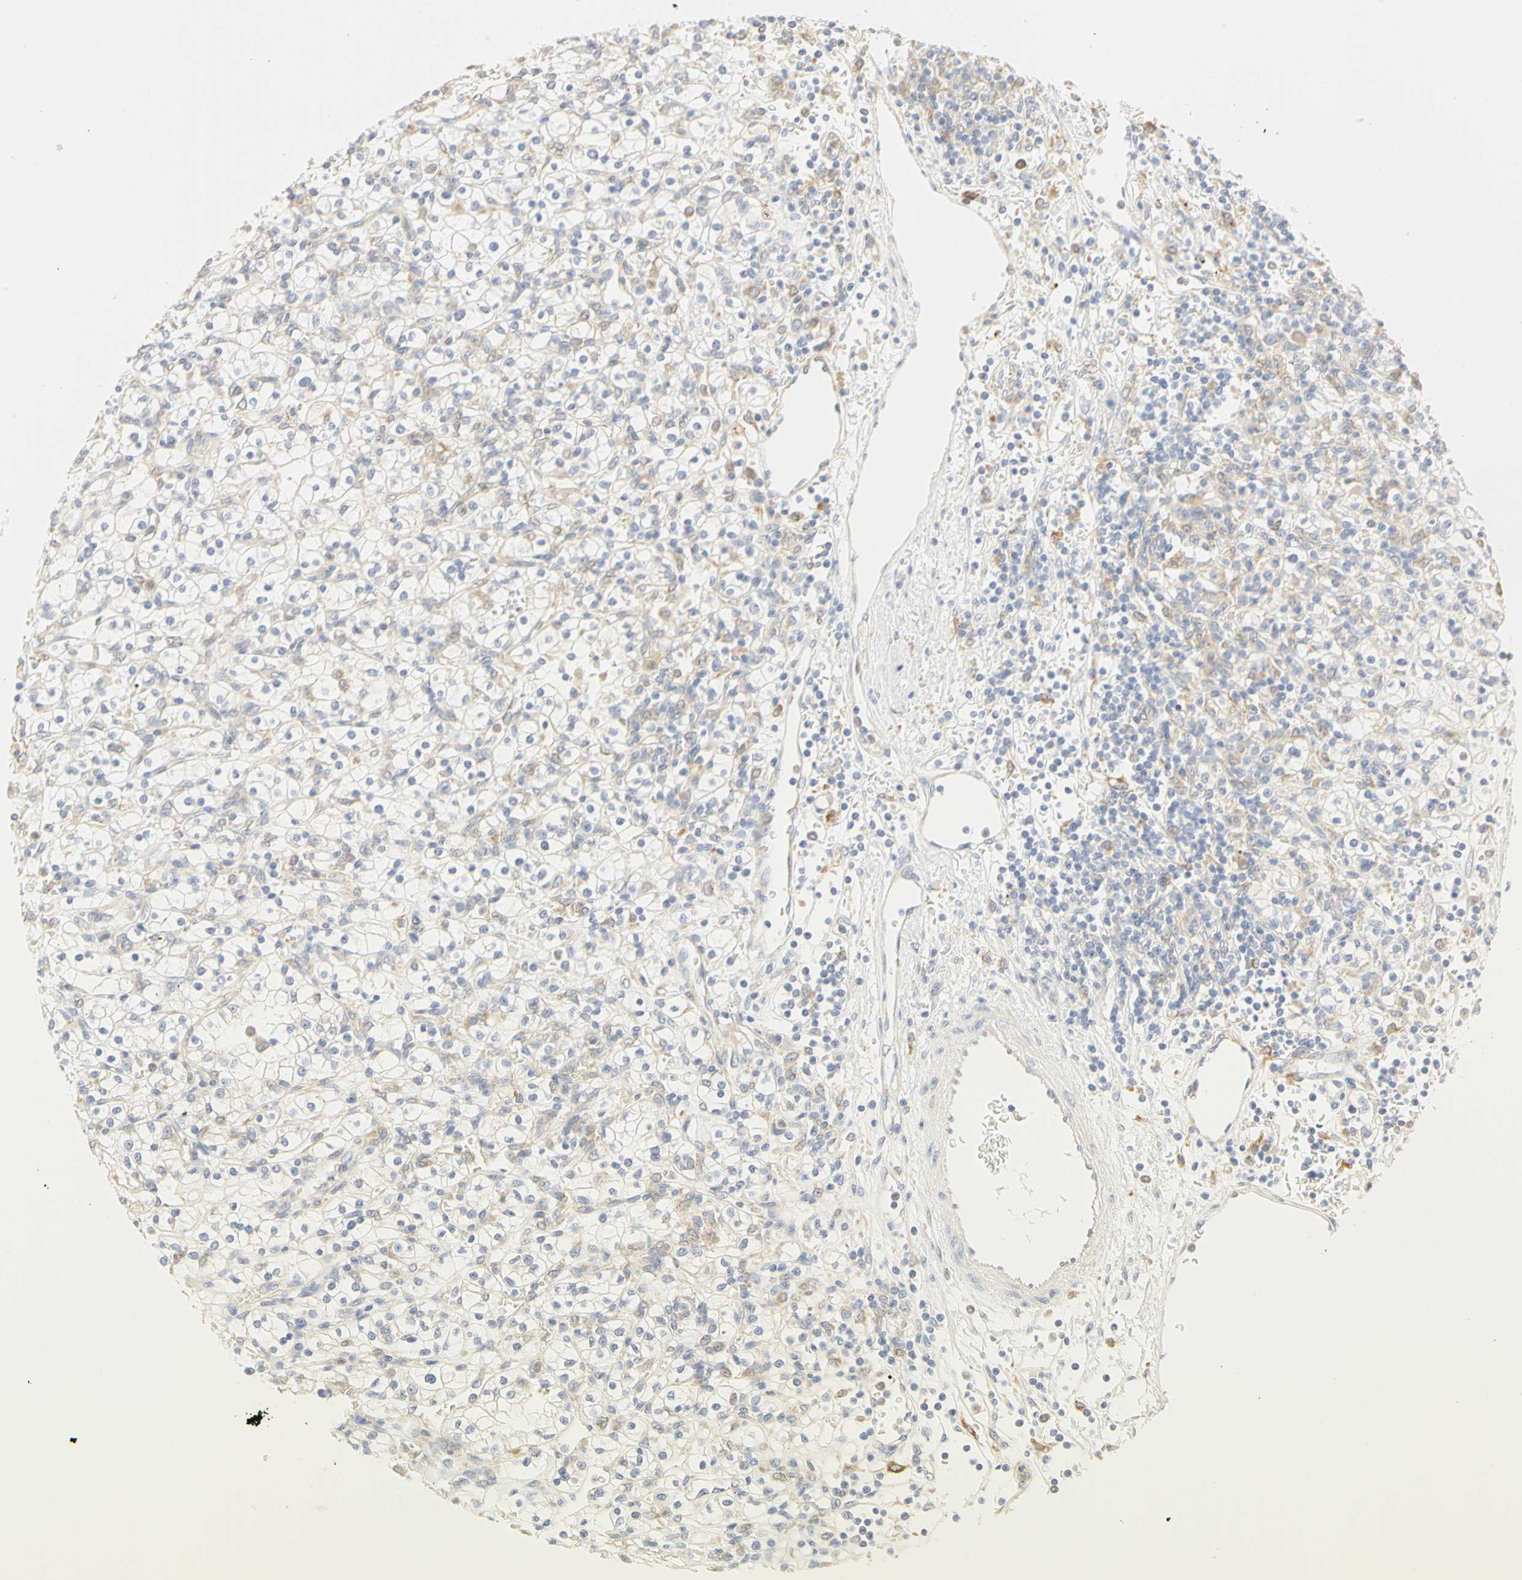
{"staining": {"intensity": "weak", "quantity": ">75%", "location": "cytoplasmic/membranous"}, "tissue": "renal cancer", "cell_type": "Tumor cells", "image_type": "cancer", "snomed": [{"axis": "morphology", "description": "Normal tissue, NOS"}, {"axis": "morphology", "description": "Adenocarcinoma, NOS"}, {"axis": "topography", "description": "Kidney"}], "caption": "High-power microscopy captured an IHC histopathology image of renal adenocarcinoma, revealing weak cytoplasmic/membranous positivity in approximately >75% of tumor cells. The protein of interest is stained brown, and the nuclei are stained in blue (DAB IHC with brightfield microscopy, high magnification).", "gene": "GNRH2", "patient": {"sex": "female", "age": 55}}